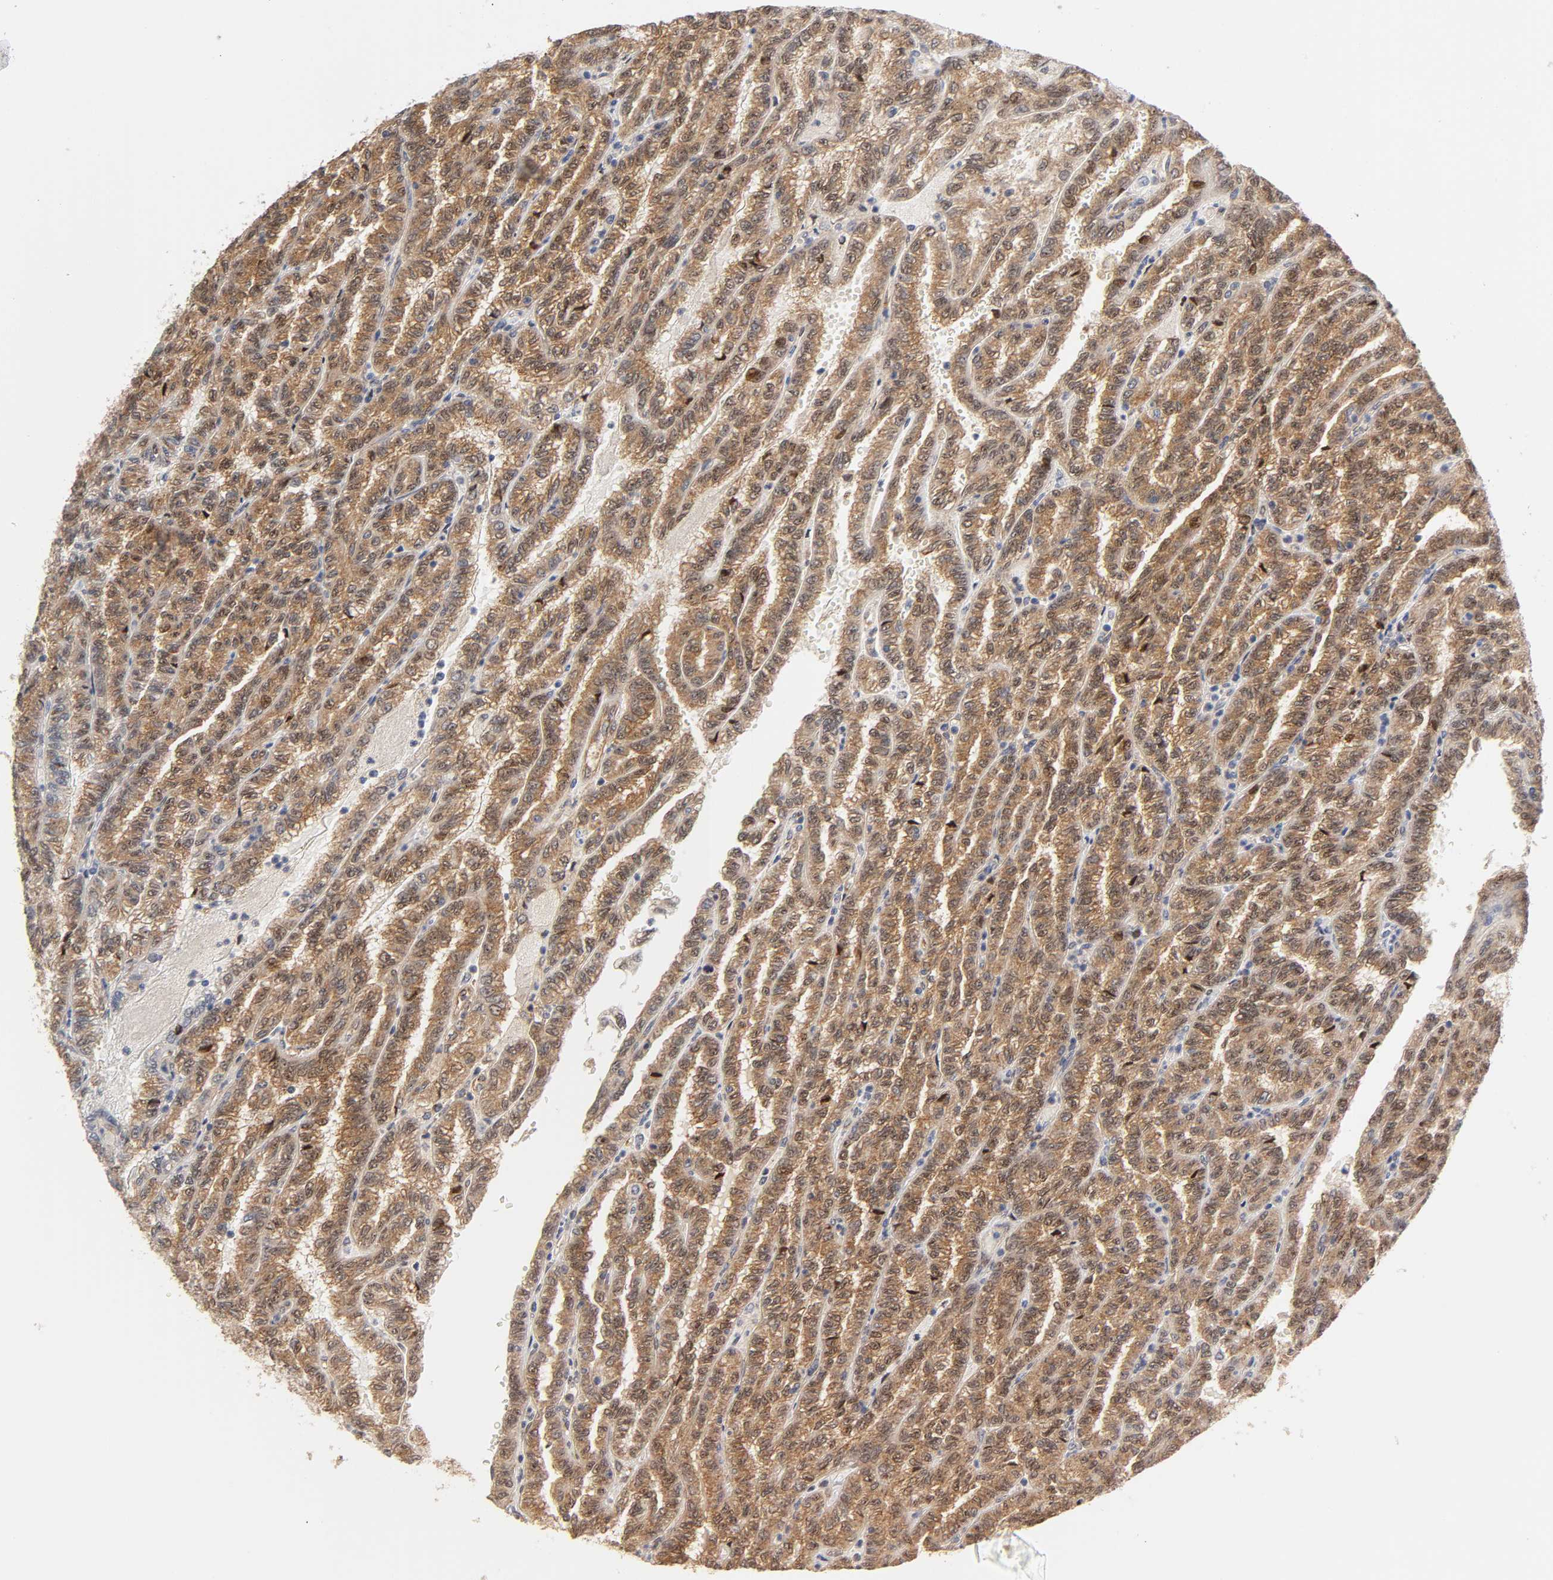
{"staining": {"intensity": "moderate", "quantity": ">75%", "location": "cytoplasmic/membranous"}, "tissue": "renal cancer", "cell_type": "Tumor cells", "image_type": "cancer", "snomed": [{"axis": "morphology", "description": "Inflammation, NOS"}, {"axis": "morphology", "description": "Adenocarcinoma, NOS"}, {"axis": "topography", "description": "Kidney"}], "caption": "Immunohistochemistry histopathology image of neoplastic tissue: renal cancer (adenocarcinoma) stained using immunohistochemistry (IHC) demonstrates medium levels of moderate protein expression localized specifically in the cytoplasmic/membranous of tumor cells, appearing as a cytoplasmic/membranous brown color.", "gene": "PAFAH1B1", "patient": {"sex": "male", "age": 68}}